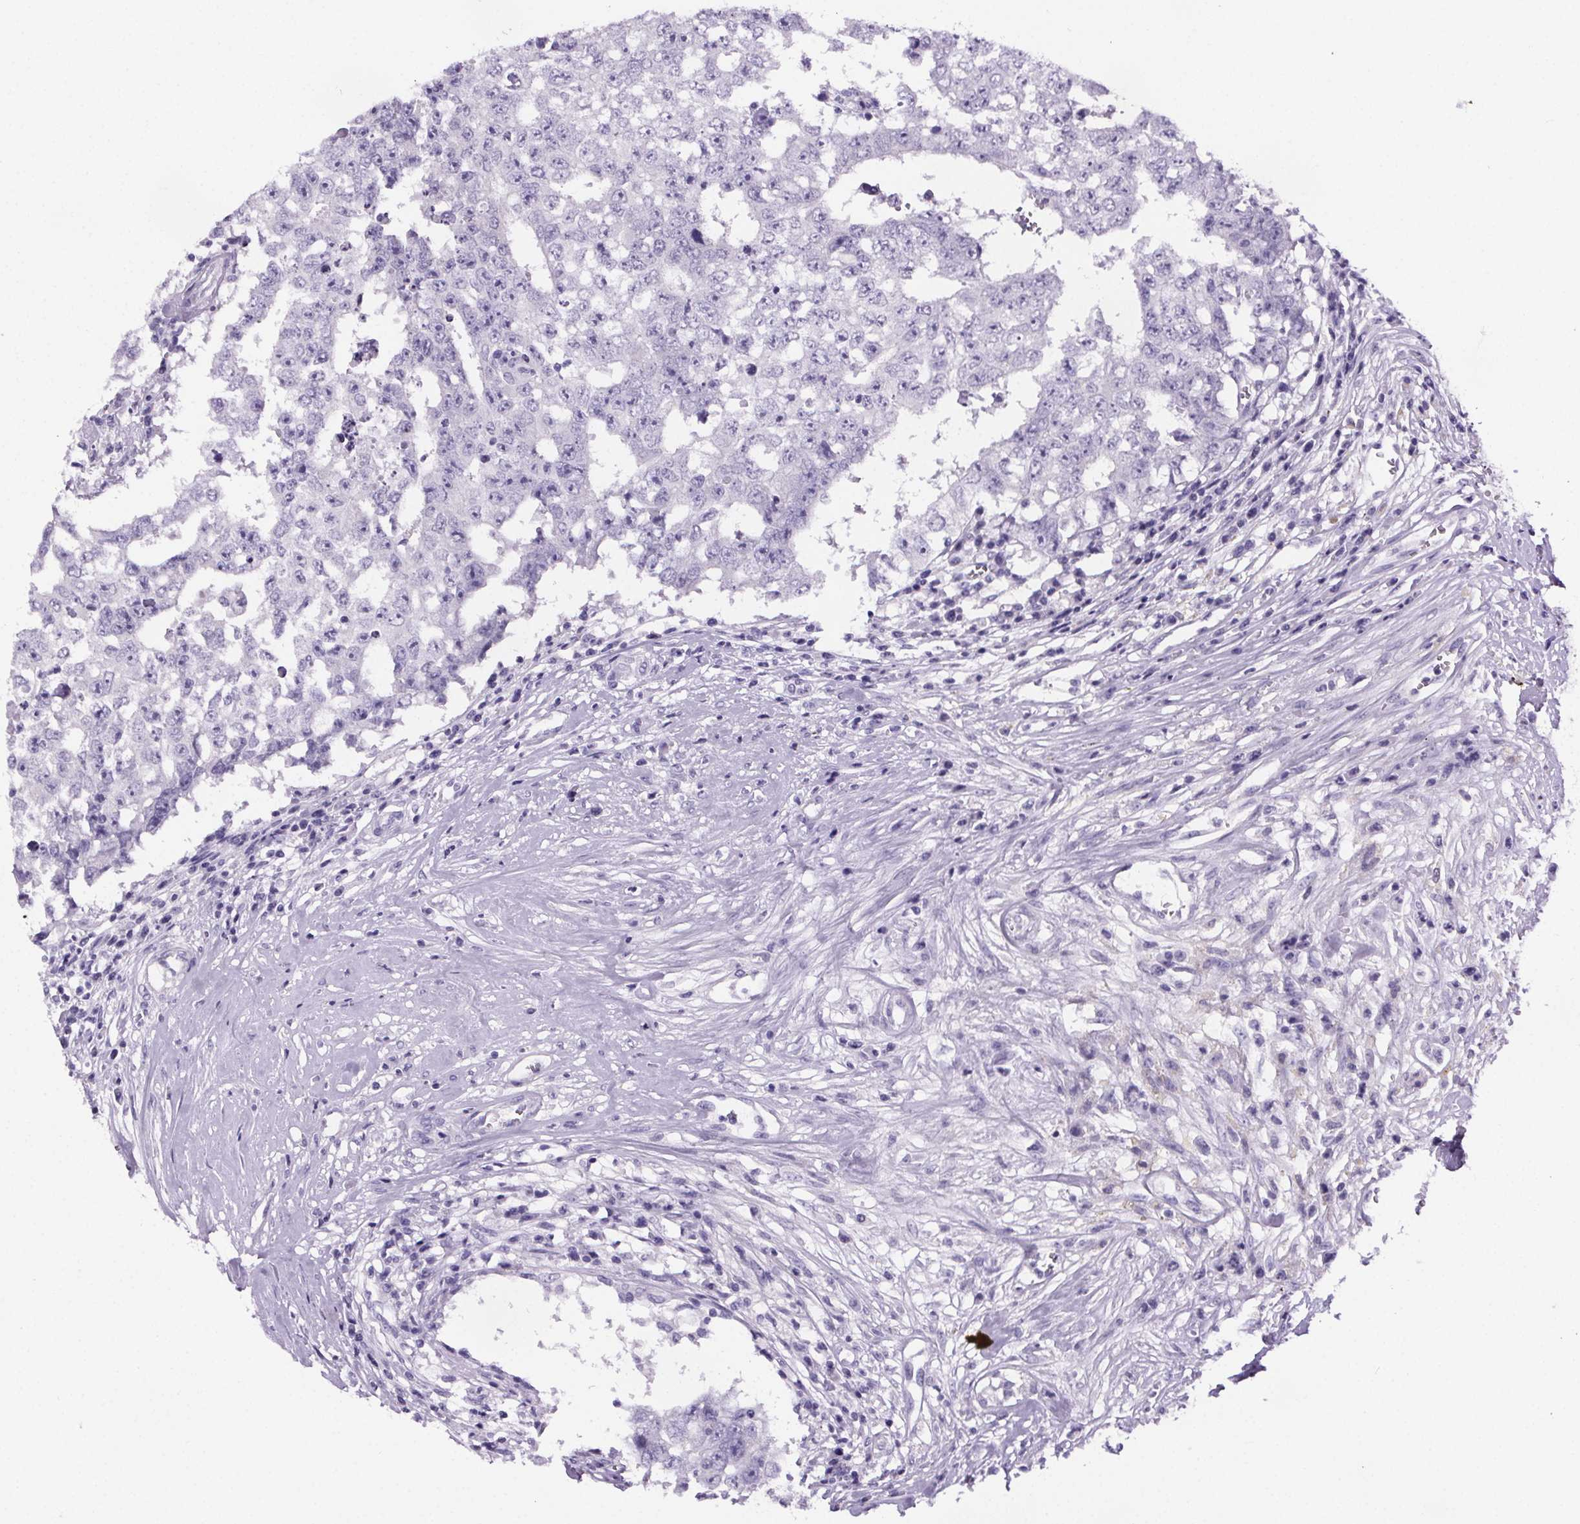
{"staining": {"intensity": "negative", "quantity": "none", "location": "none"}, "tissue": "testis cancer", "cell_type": "Tumor cells", "image_type": "cancer", "snomed": [{"axis": "morphology", "description": "Carcinoma, Embryonal, NOS"}, {"axis": "topography", "description": "Testis"}], "caption": "Immunohistochemical staining of testis embryonal carcinoma displays no significant expression in tumor cells.", "gene": "CUBN", "patient": {"sex": "male", "age": 36}}